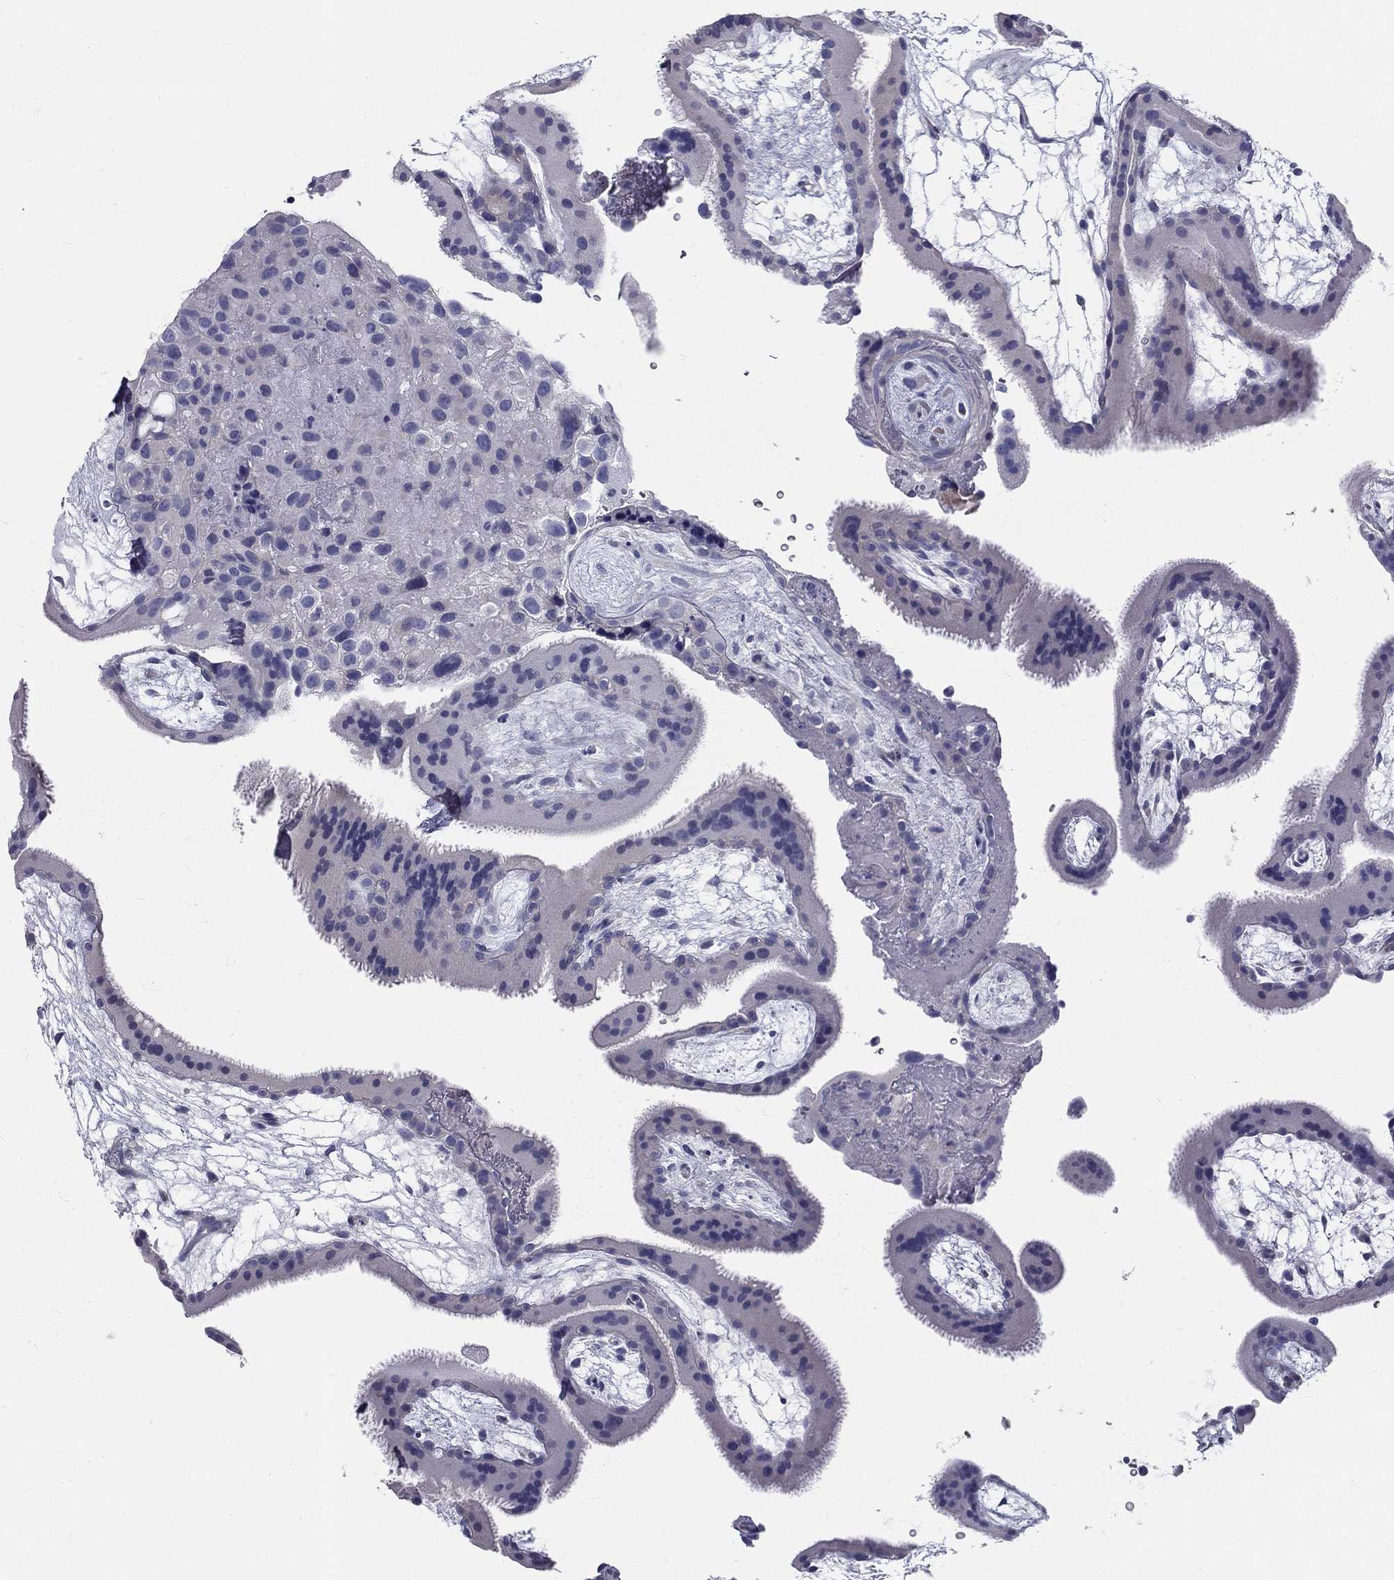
{"staining": {"intensity": "negative", "quantity": "none", "location": "none"}, "tissue": "placenta", "cell_type": "Decidual cells", "image_type": "normal", "snomed": [{"axis": "morphology", "description": "Normal tissue, NOS"}, {"axis": "topography", "description": "Placenta"}], "caption": "Immunohistochemical staining of unremarkable placenta displays no significant expression in decidual cells. (Brightfield microscopy of DAB (3,3'-diaminobenzidine) immunohistochemistry (IHC) at high magnification).", "gene": "GALNTL5", "patient": {"sex": "female", "age": 19}}